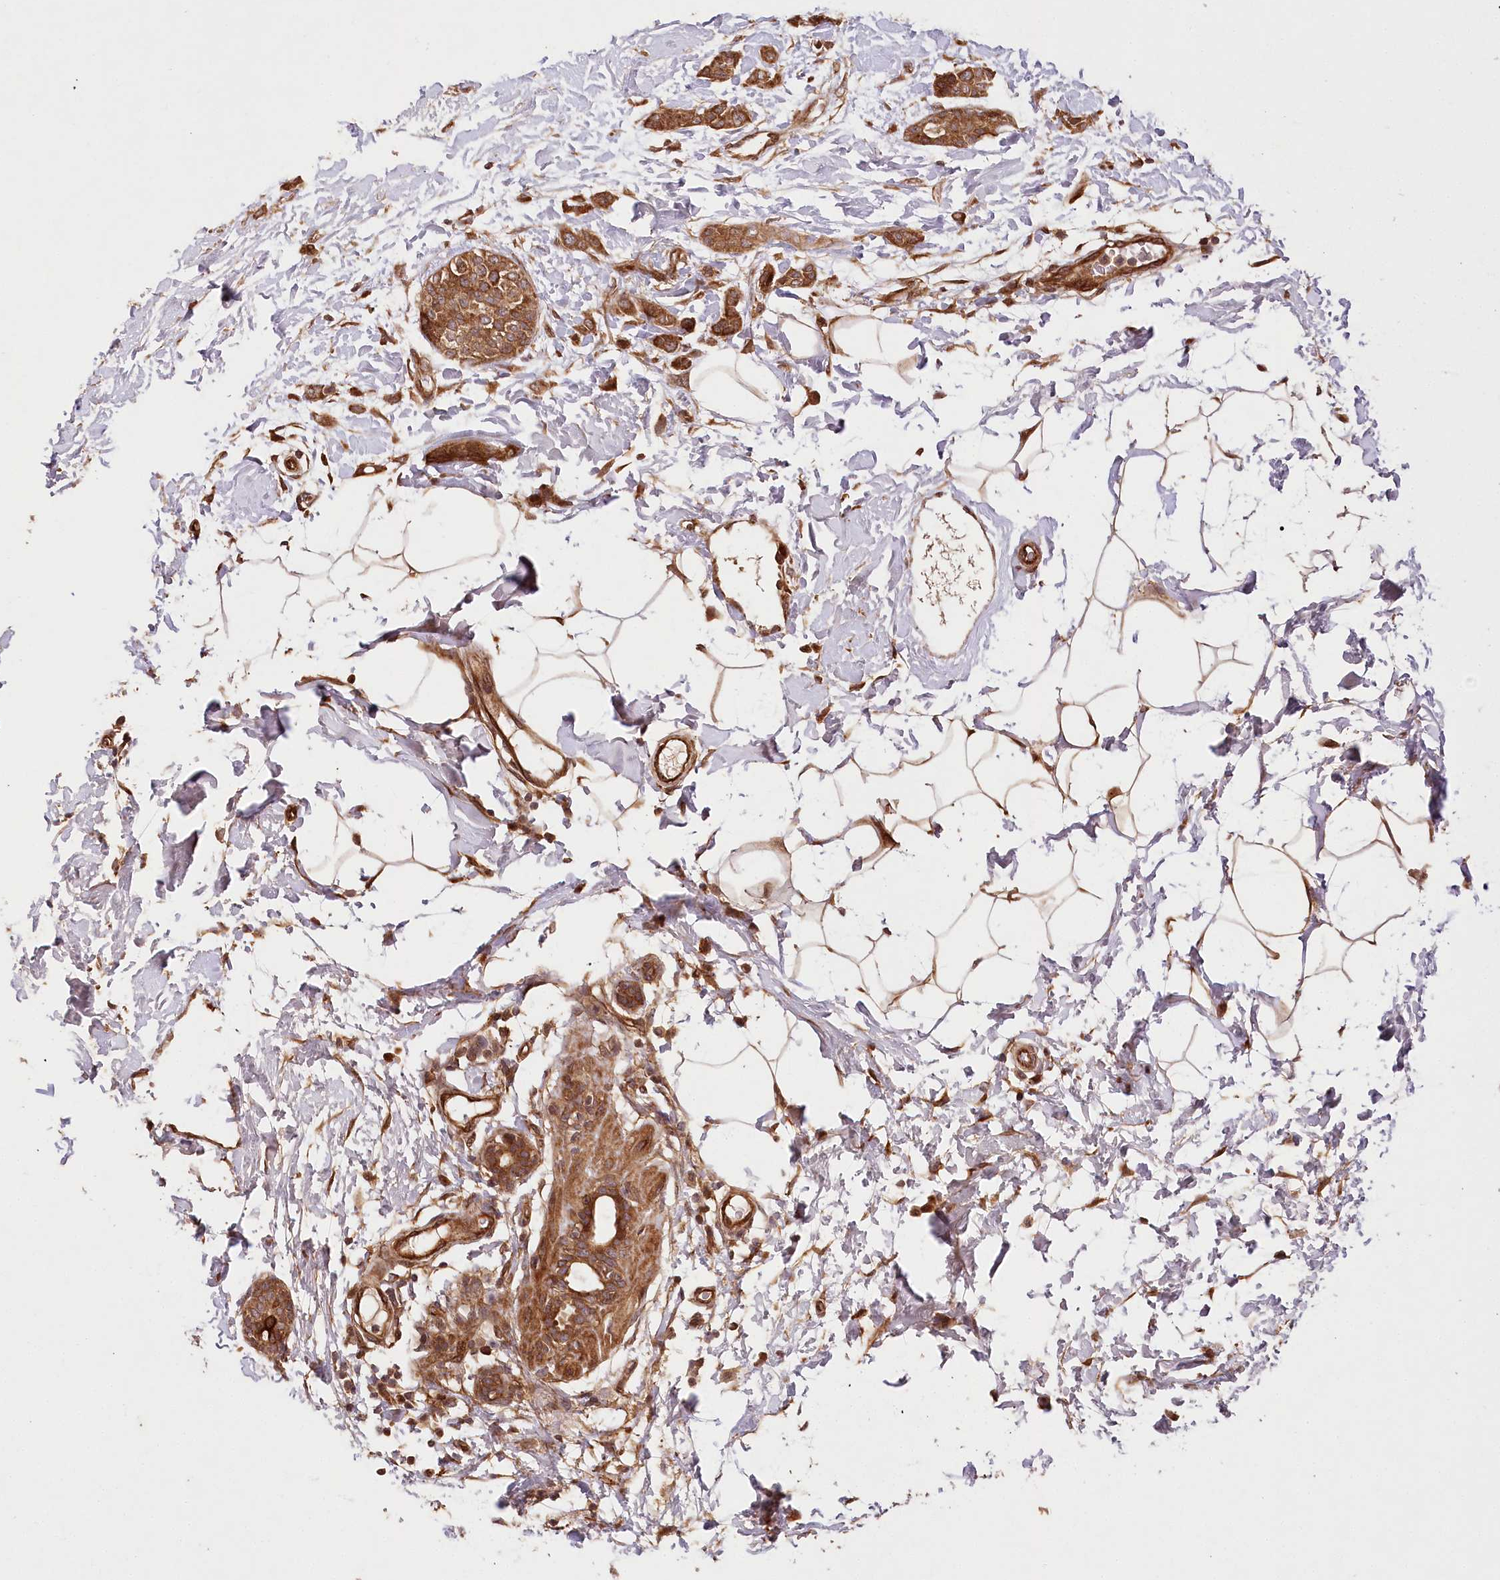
{"staining": {"intensity": "moderate", "quantity": ">75%", "location": "cytoplasmic/membranous"}, "tissue": "breast cancer", "cell_type": "Tumor cells", "image_type": "cancer", "snomed": [{"axis": "morphology", "description": "Lobular carcinoma, in situ"}, {"axis": "morphology", "description": "Lobular carcinoma"}, {"axis": "topography", "description": "Breast"}], "caption": "A brown stain shows moderate cytoplasmic/membranous staining of a protein in breast cancer tumor cells. The staining is performed using DAB (3,3'-diaminobenzidine) brown chromogen to label protein expression. The nuclei are counter-stained blue using hematoxylin.", "gene": "LSS", "patient": {"sex": "female", "age": 41}}